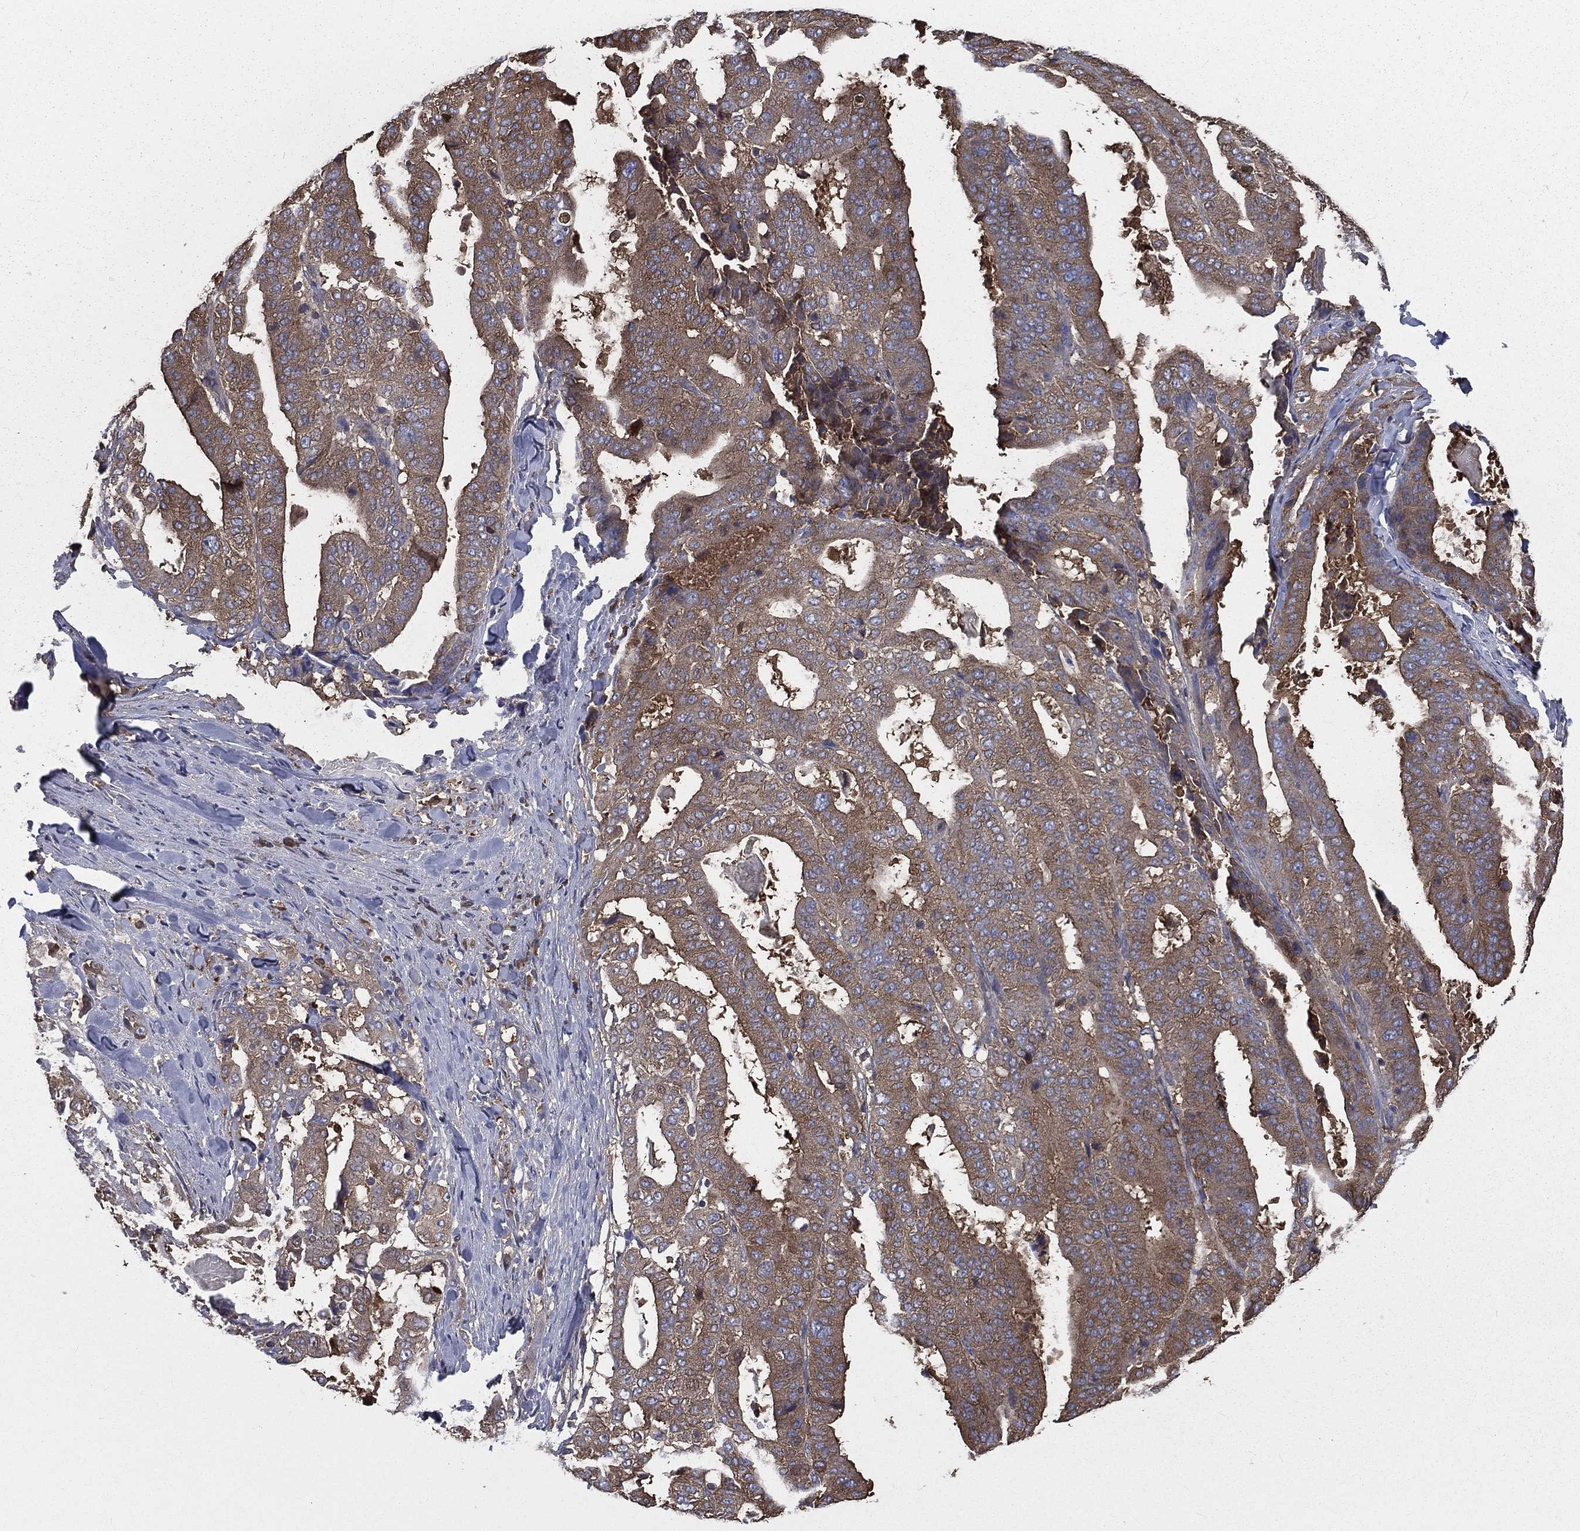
{"staining": {"intensity": "moderate", "quantity": "25%-75%", "location": "cytoplasmic/membranous"}, "tissue": "stomach cancer", "cell_type": "Tumor cells", "image_type": "cancer", "snomed": [{"axis": "morphology", "description": "Adenocarcinoma, NOS"}, {"axis": "topography", "description": "Stomach"}], "caption": "High-power microscopy captured an IHC histopathology image of stomach cancer, revealing moderate cytoplasmic/membranous positivity in about 25%-75% of tumor cells.", "gene": "SARS1", "patient": {"sex": "male", "age": 48}}